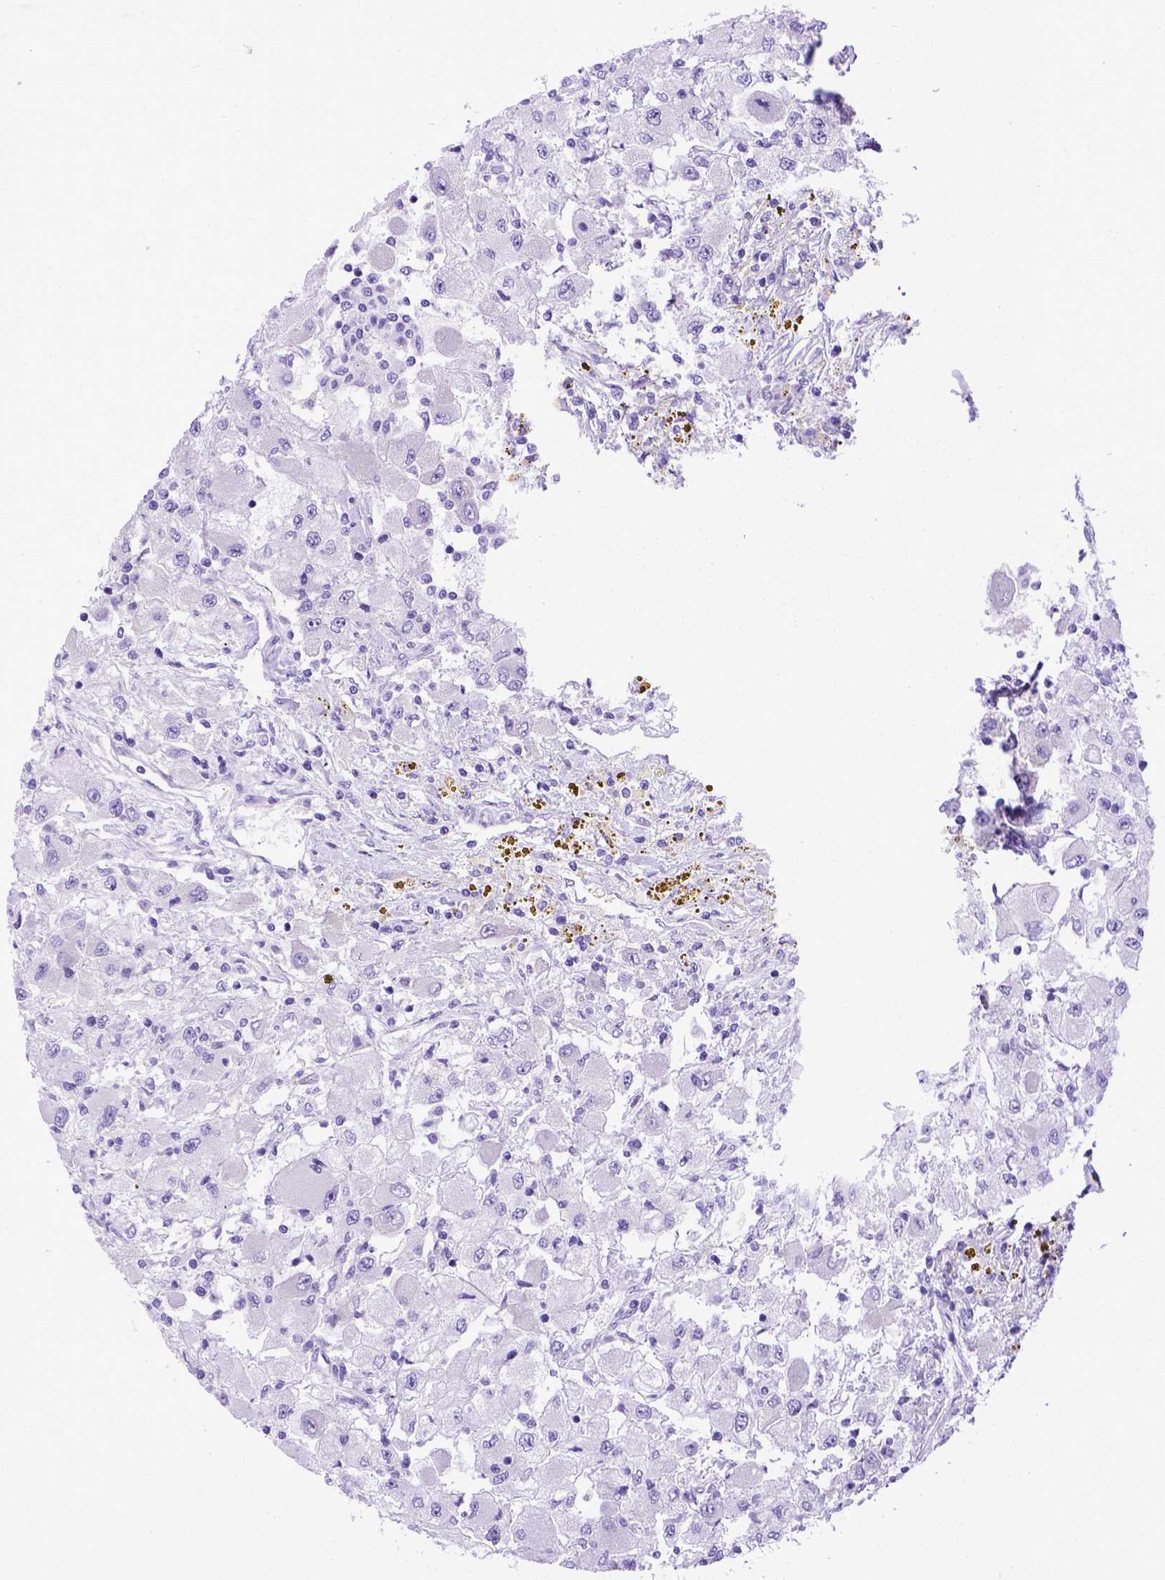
{"staining": {"intensity": "negative", "quantity": "none", "location": "none"}, "tissue": "renal cancer", "cell_type": "Tumor cells", "image_type": "cancer", "snomed": [{"axis": "morphology", "description": "Adenocarcinoma, NOS"}, {"axis": "topography", "description": "Kidney"}], "caption": "IHC histopathology image of neoplastic tissue: human adenocarcinoma (renal) stained with DAB shows no significant protein expression in tumor cells.", "gene": "MEOX2", "patient": {"sex": "female", "age": 67}}